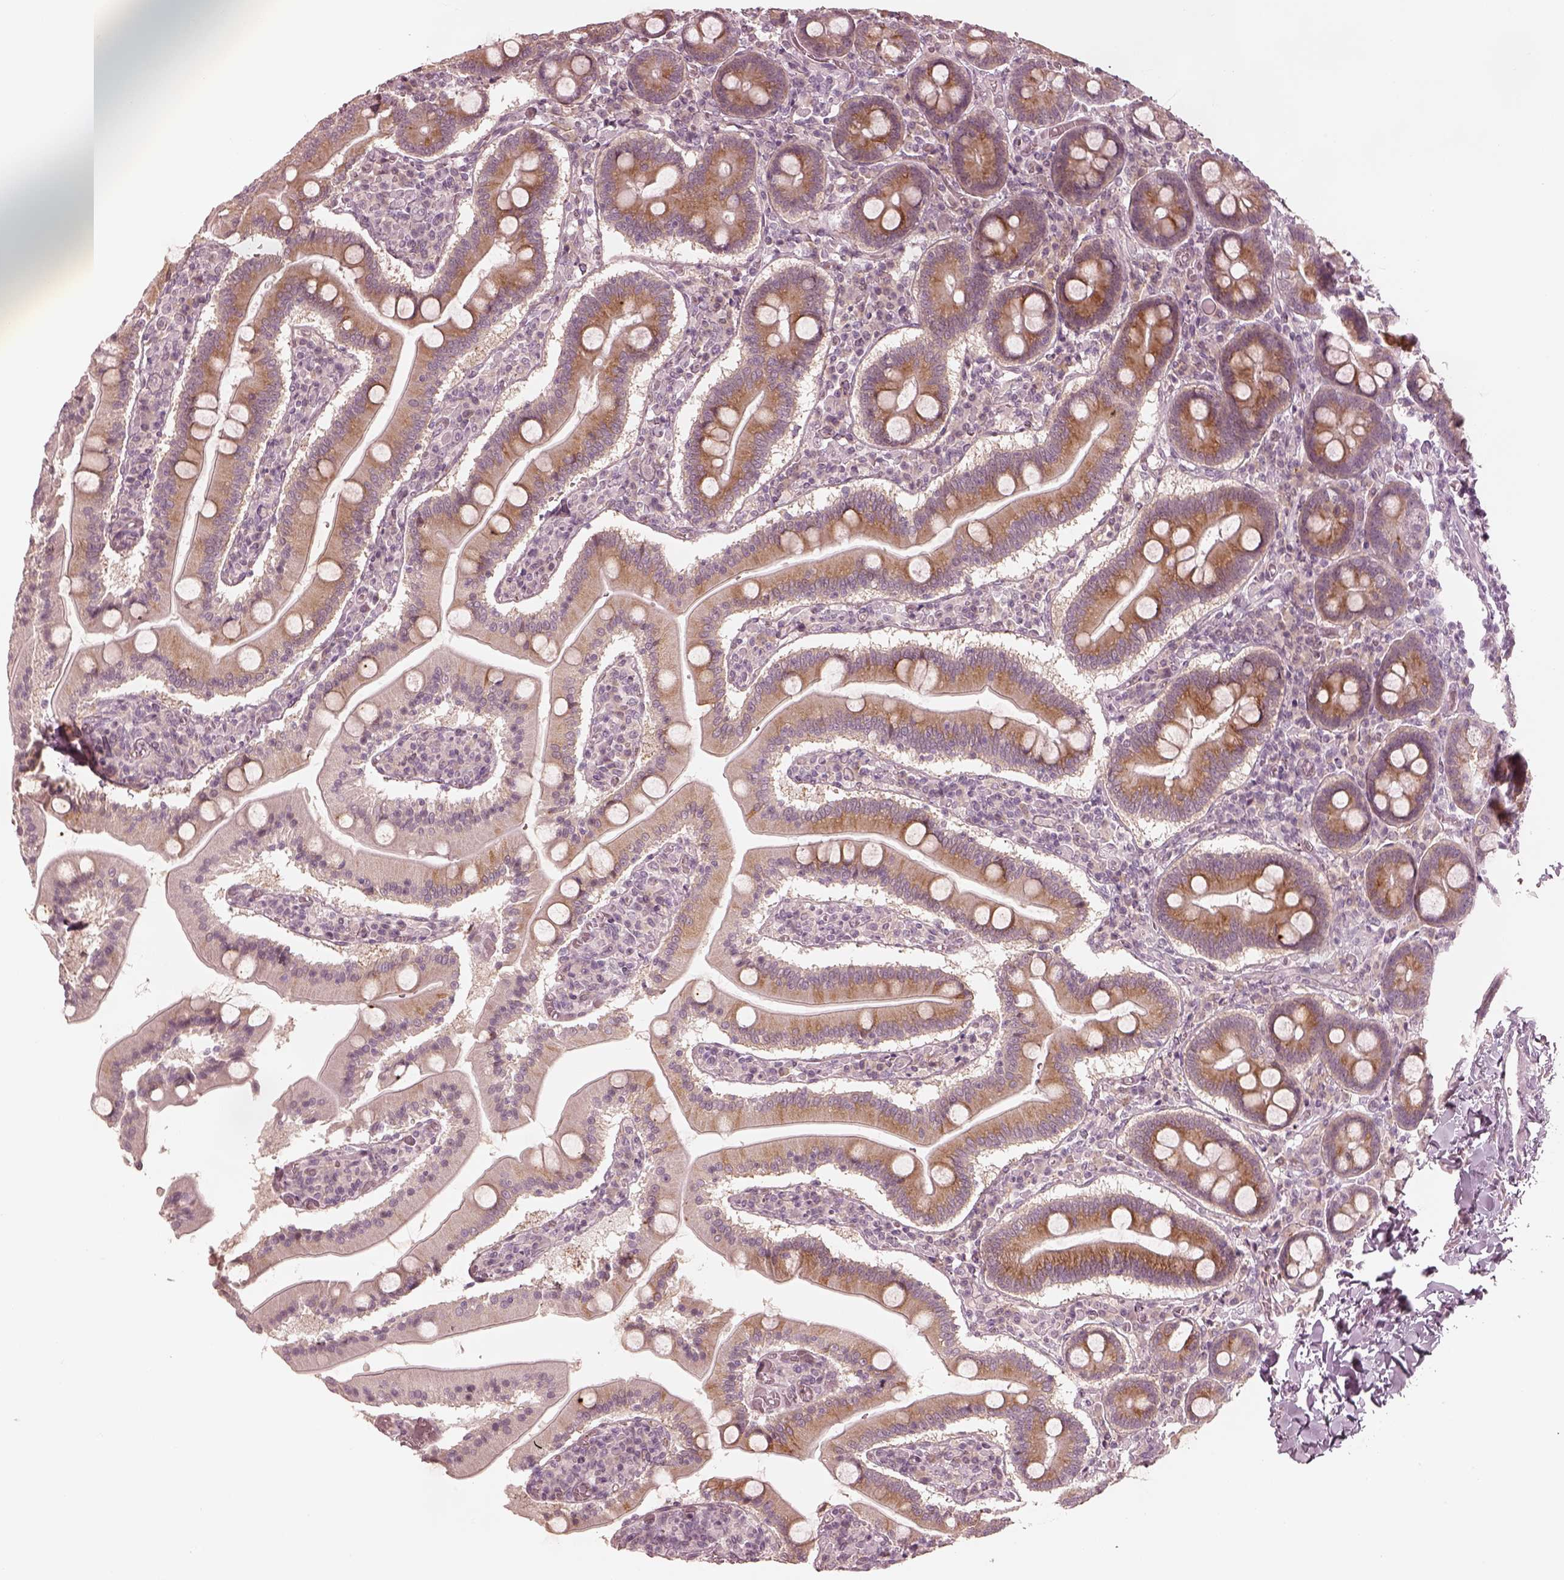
{"staining": {"intensity": "moderate", "quantity": ">75%", "location": "cytoplasmic/membranous"}, "tissue": "small intestine", "cell_type": "Glandular cells", "image_type": "normal", "snomed": [{"axis": "morphology", "description": "Normal tissue, NOS"}, {"axis": "topography", "description": "Small intestine"}], "caption": "An IHC image of unremarkable tissue is shown. Protein staining in brown labels moderate cytoplasmic/membranous positivity in small intestine within glandular cells.", "gene": "ACACB", "patient": {"sex": "male", "age": 37}}